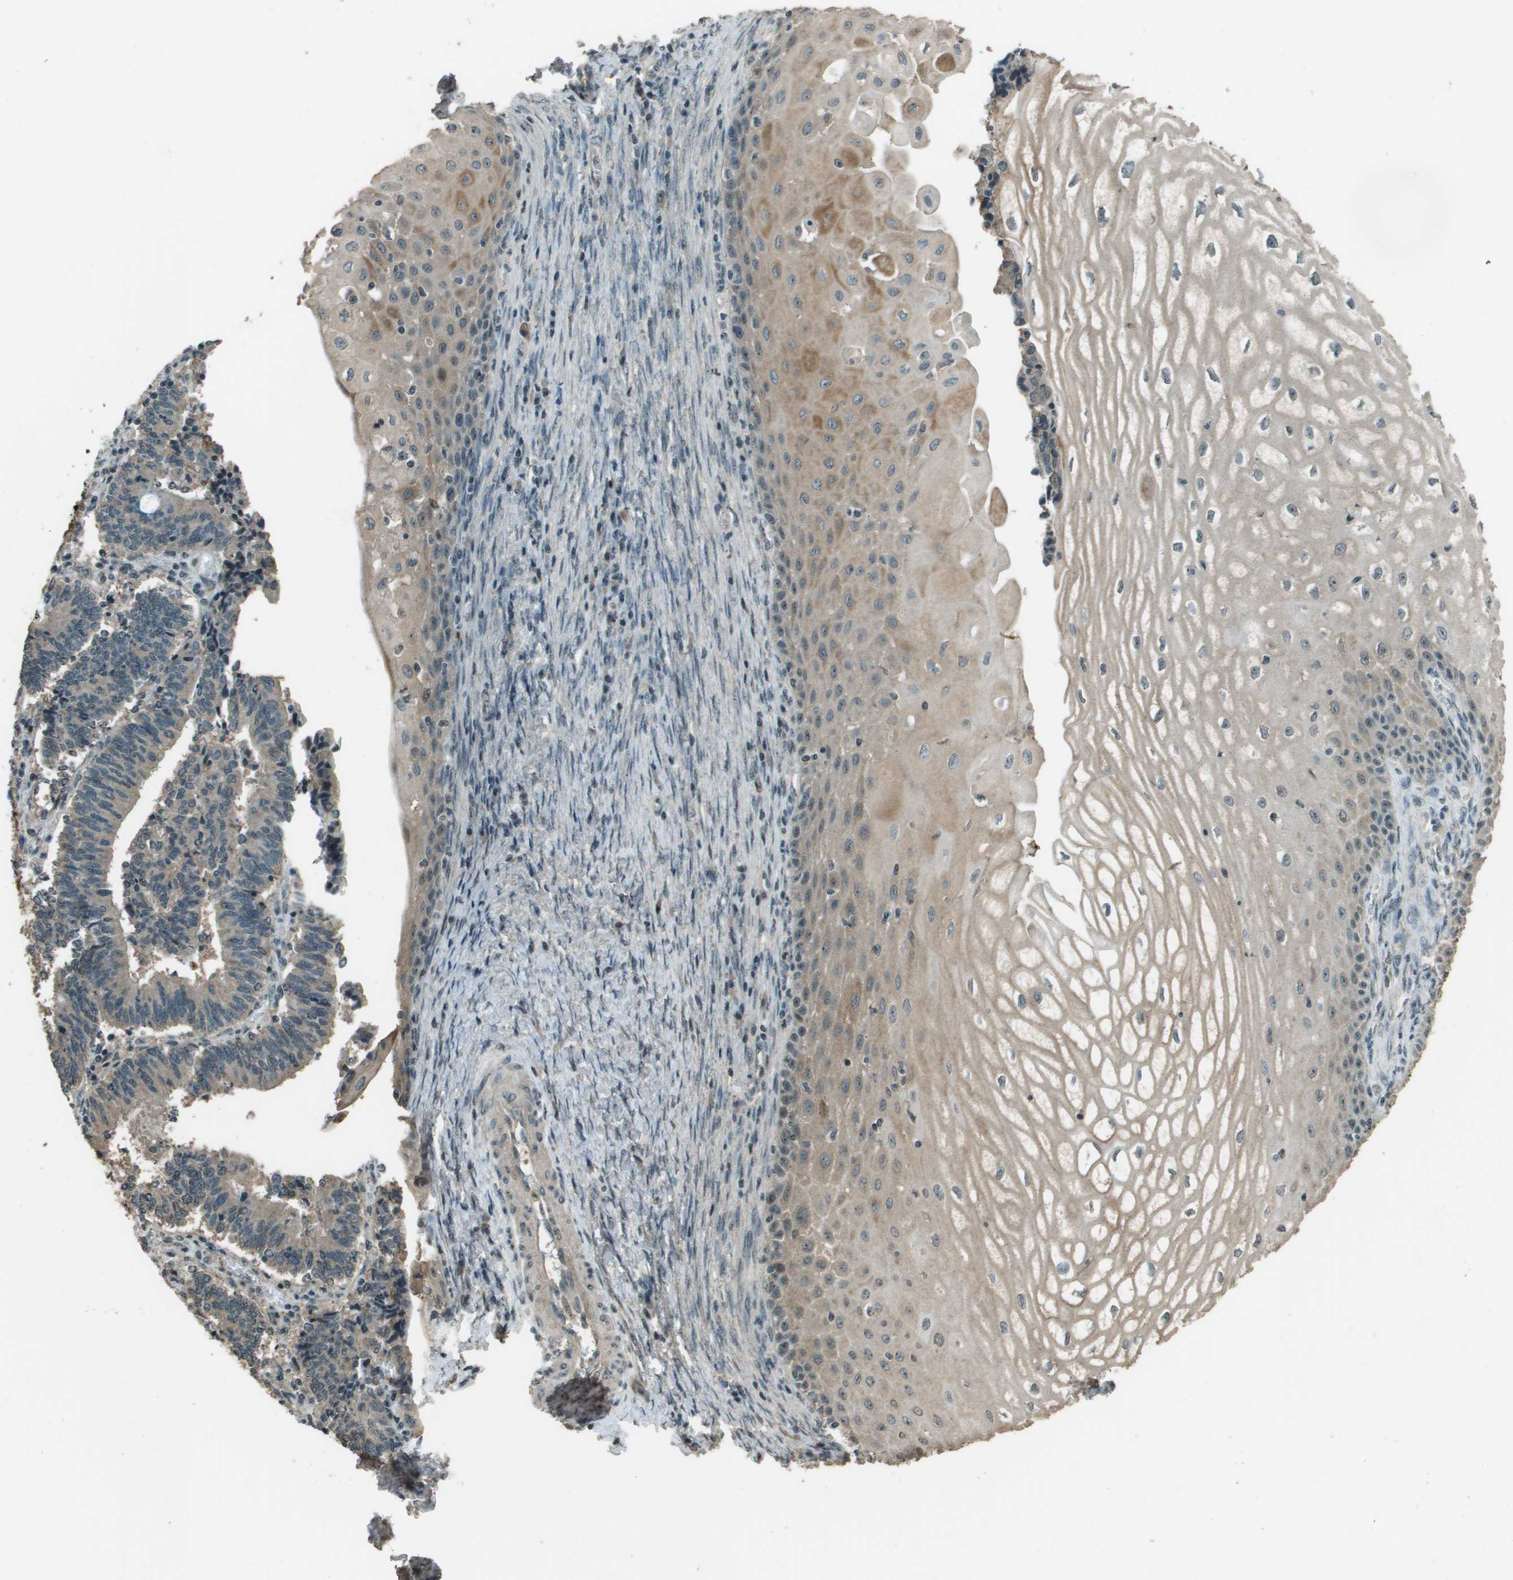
{"staining": {"intensity": "negative", "quantity": "none", "location": "none"}, "tissue": "cervical cancer", "cell_type": "Tumor cells", "image_type": "cancer", "snomed": [{"axis": "morphology", "description": "Adenocarcinoma, NOS"}, {"axis": "topography", "description": "Cervix"}], "caption": "Human cervical cancer (adenocarcinoma) stained for a protein using immunohistochemistry demonstrates no staining in tumor cells.", "gene": "SDC3", "patient": {"sex": "female", "age": 44}}